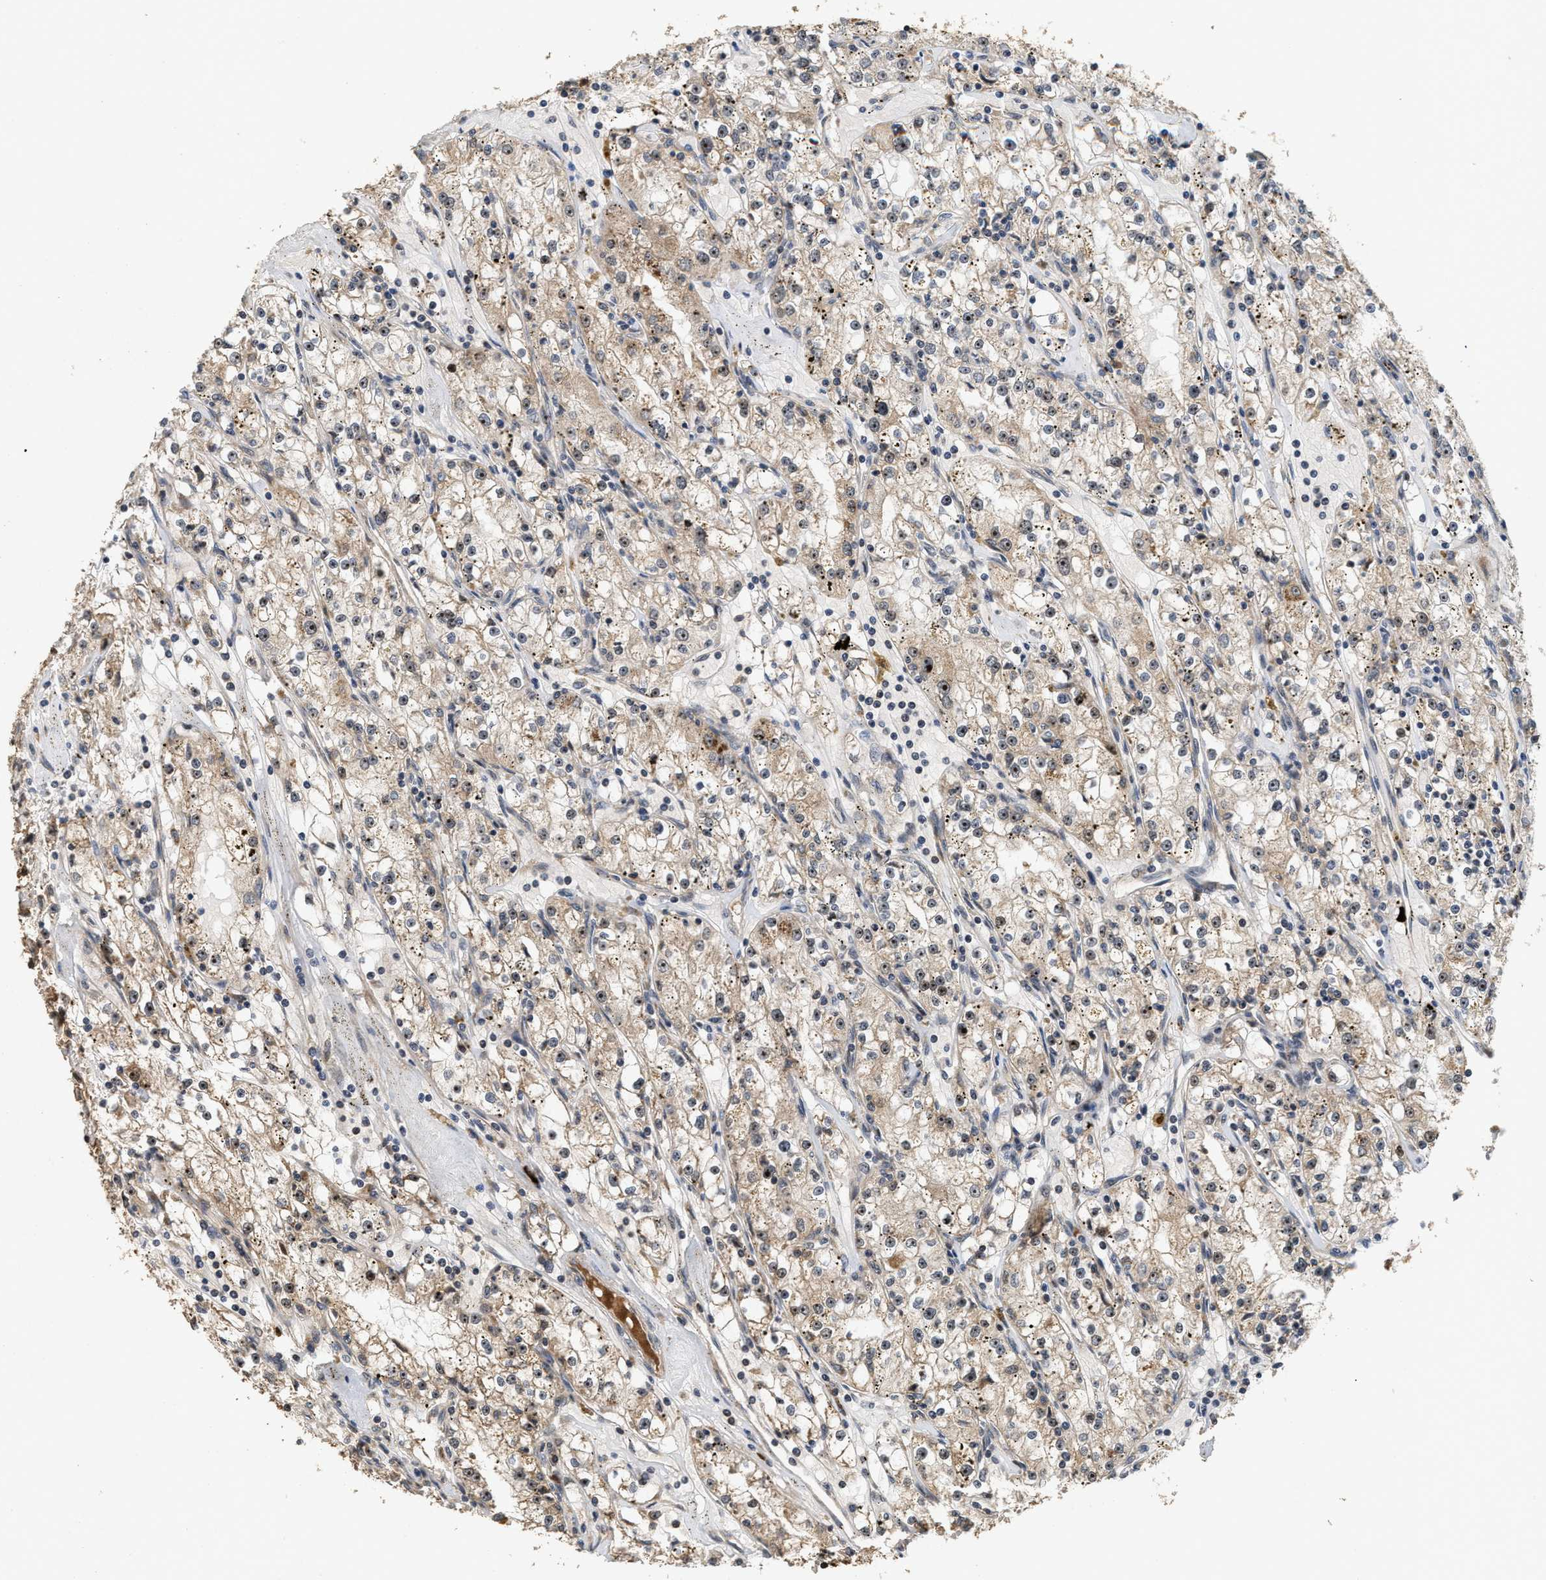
{"staining": {"intensity": "moderate", "quantity": "25%-75%", "location": "cytoplasmic/membranous,nuclear"}, "tissue": "renal cancer", "cell_type": "Tumor cells", "image_type": "cancer", "snomed": [{"axis": "morphology", "description": "Adenocarcinoma, NOS"}, {"axis": "topography", "description": "Kidney"}], "caption": "The image reveals staining of renal adenocarcinoma, revealing moderate cytoplasmic/membranous and nuclear protein expression (brown color) within tumor cells.", "gene": "ELP2", "patient": {"sex": "male", "age": 56}}